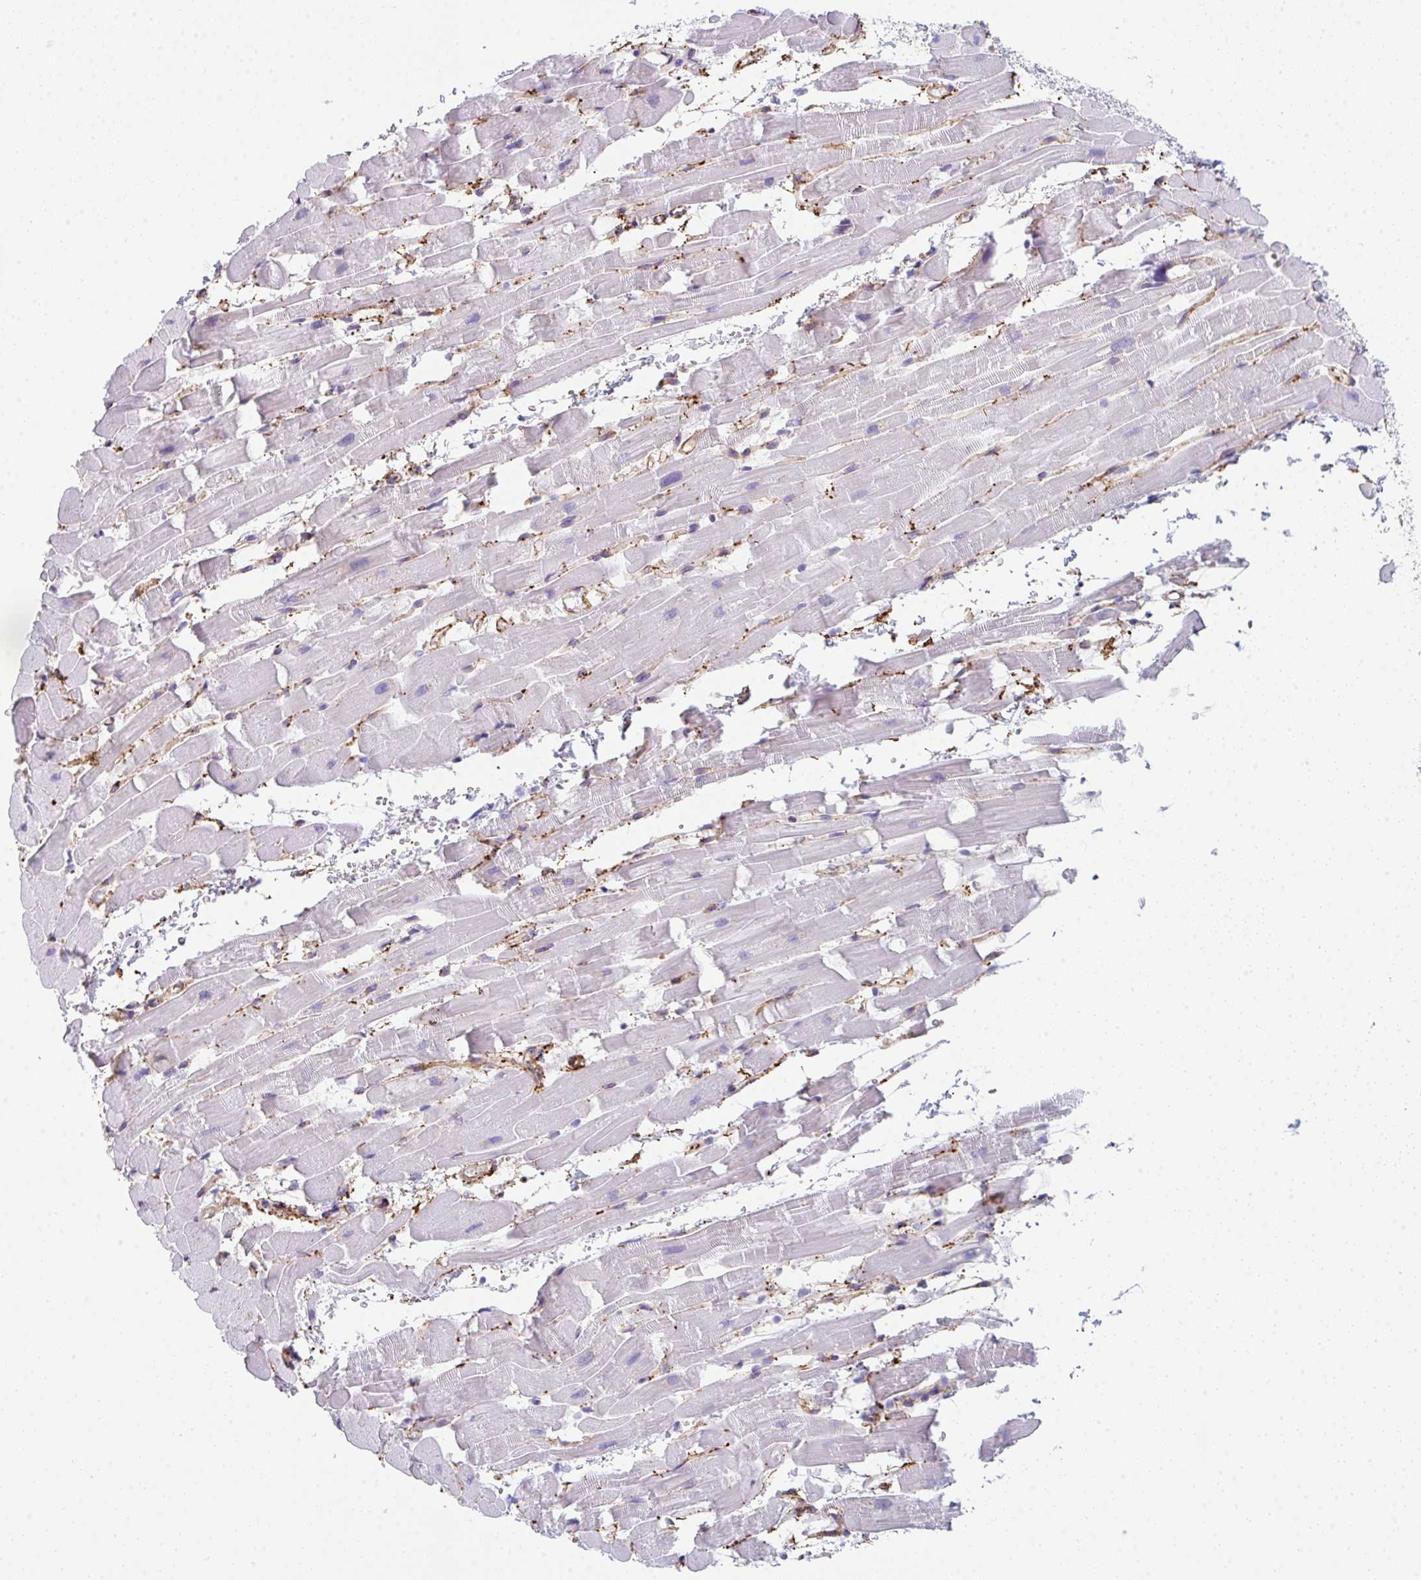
{"staining": {"intensity": "negative", "quantity": "none", "location": "none"}, "tissue": "heart muscle", "cell_type": "Cardiomyocytes", "image_type": "normal", "snomed": [{"axis": "morphology", "description": "Normal tissue, NOS"}, {"axis": "topography", "description": "Heart"}], "caption": "Immunohistochemistry (IHC) micrograph of benign heart muscle: human heart muscle stained with DAB shows no significant protein staining in cardiomyocytes. Brightfield microscopy of IHC stained with DAB (3,3'-diaminobenzidine) (brown) and hematoxylin (blue), captured at high magnification.", "gene": "DBN1", "patient": {"sex": "male", "age": 37}}